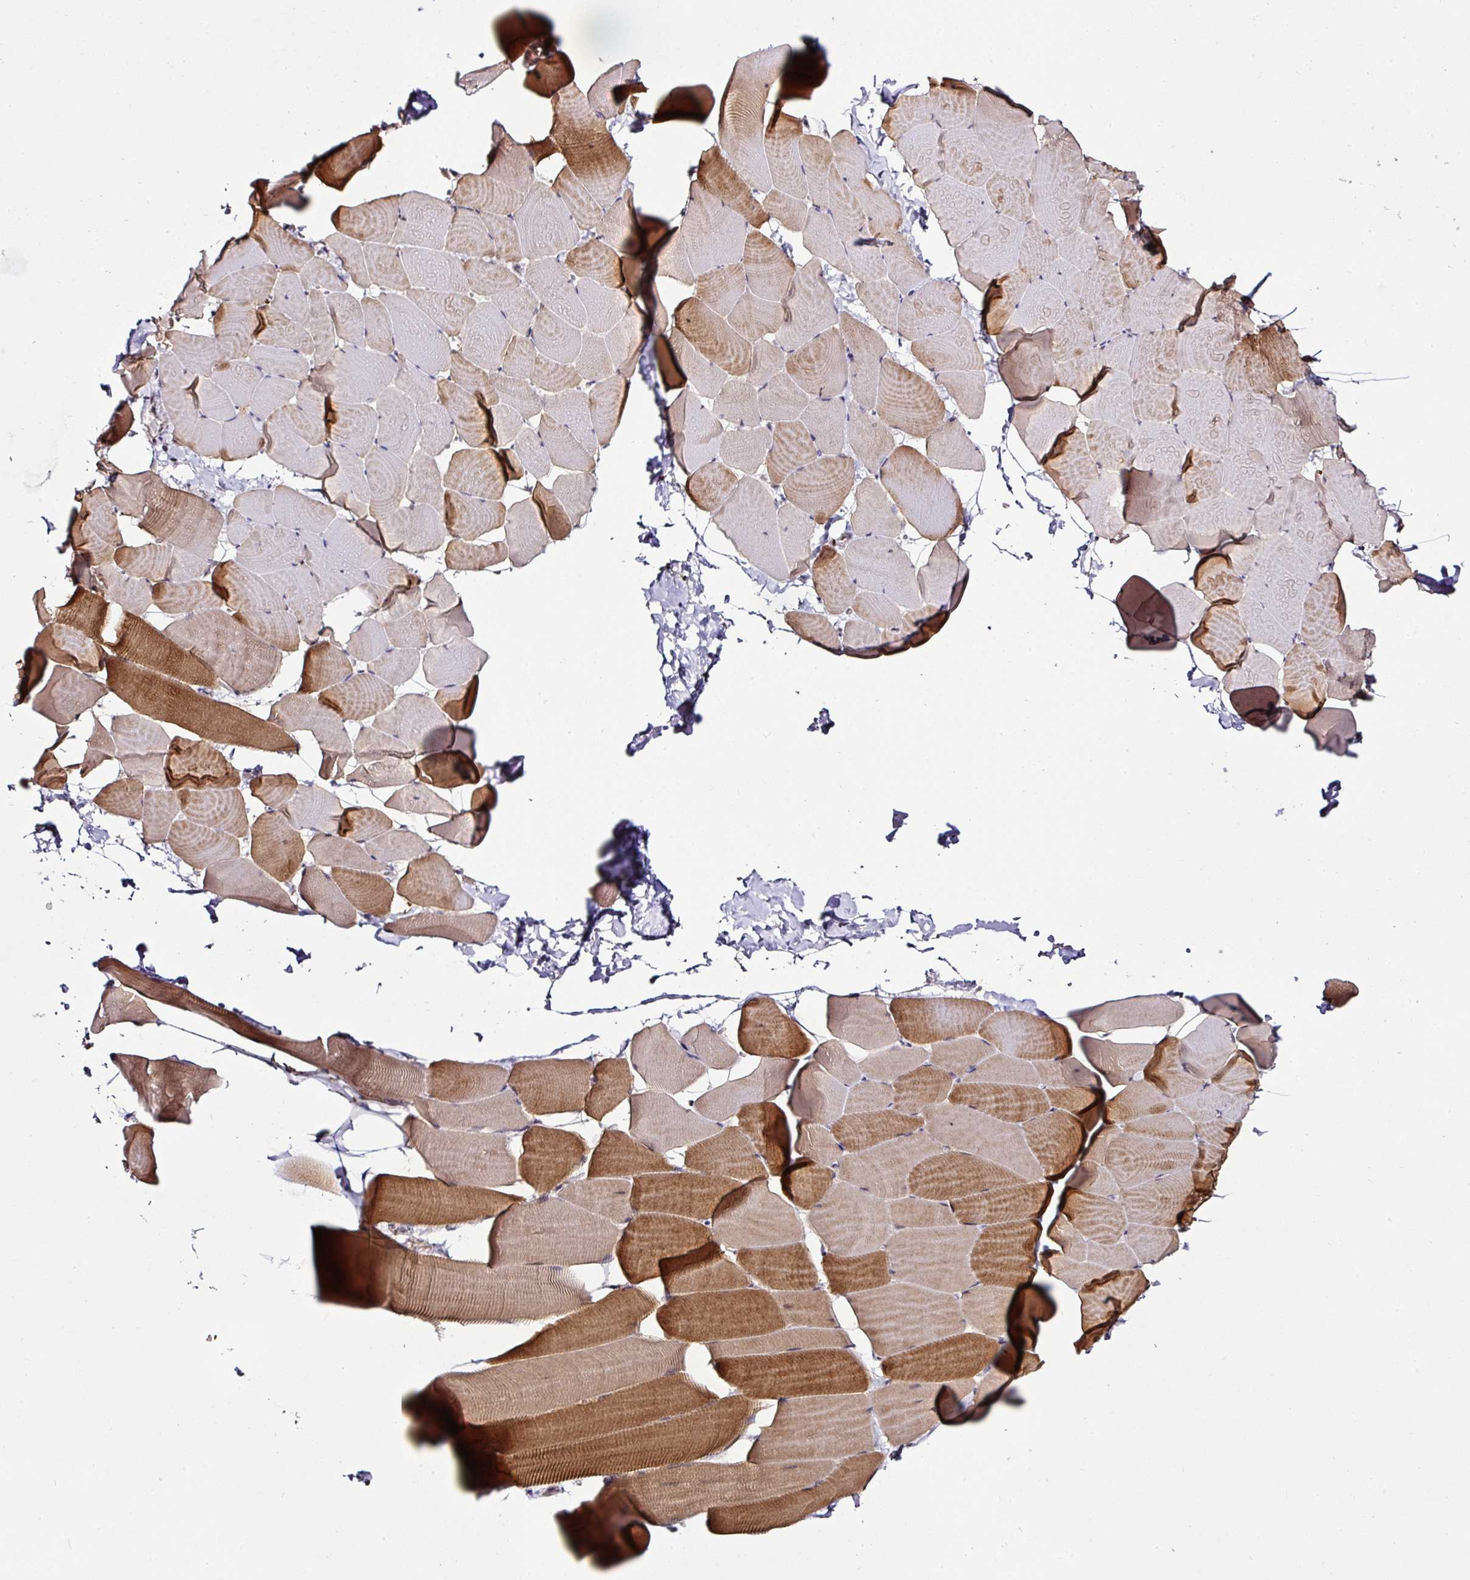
{"staining": {"intensity": "strong", "quantity": "25%-75%", "location": "cytoplasmic/membranous"}, "tissue": "skeletal muscle", "cell_type": "Myocytes", "image_type": "normal", "snomed": [{"axis": "morphology", "description": "Normal tissue, NOS"}, {"axis": "topography", "description": "Skeletal muscle"}], "caption": "Skeletal muscle stained with DAB (3,3'-diaminobenzidine) IHC displays high levels of strong cytoplasmic/membranous positivity in approximately 25%-75% of myocytes.", "gene": "KLF16", "patient": {"sex": "male", "age": 25}}